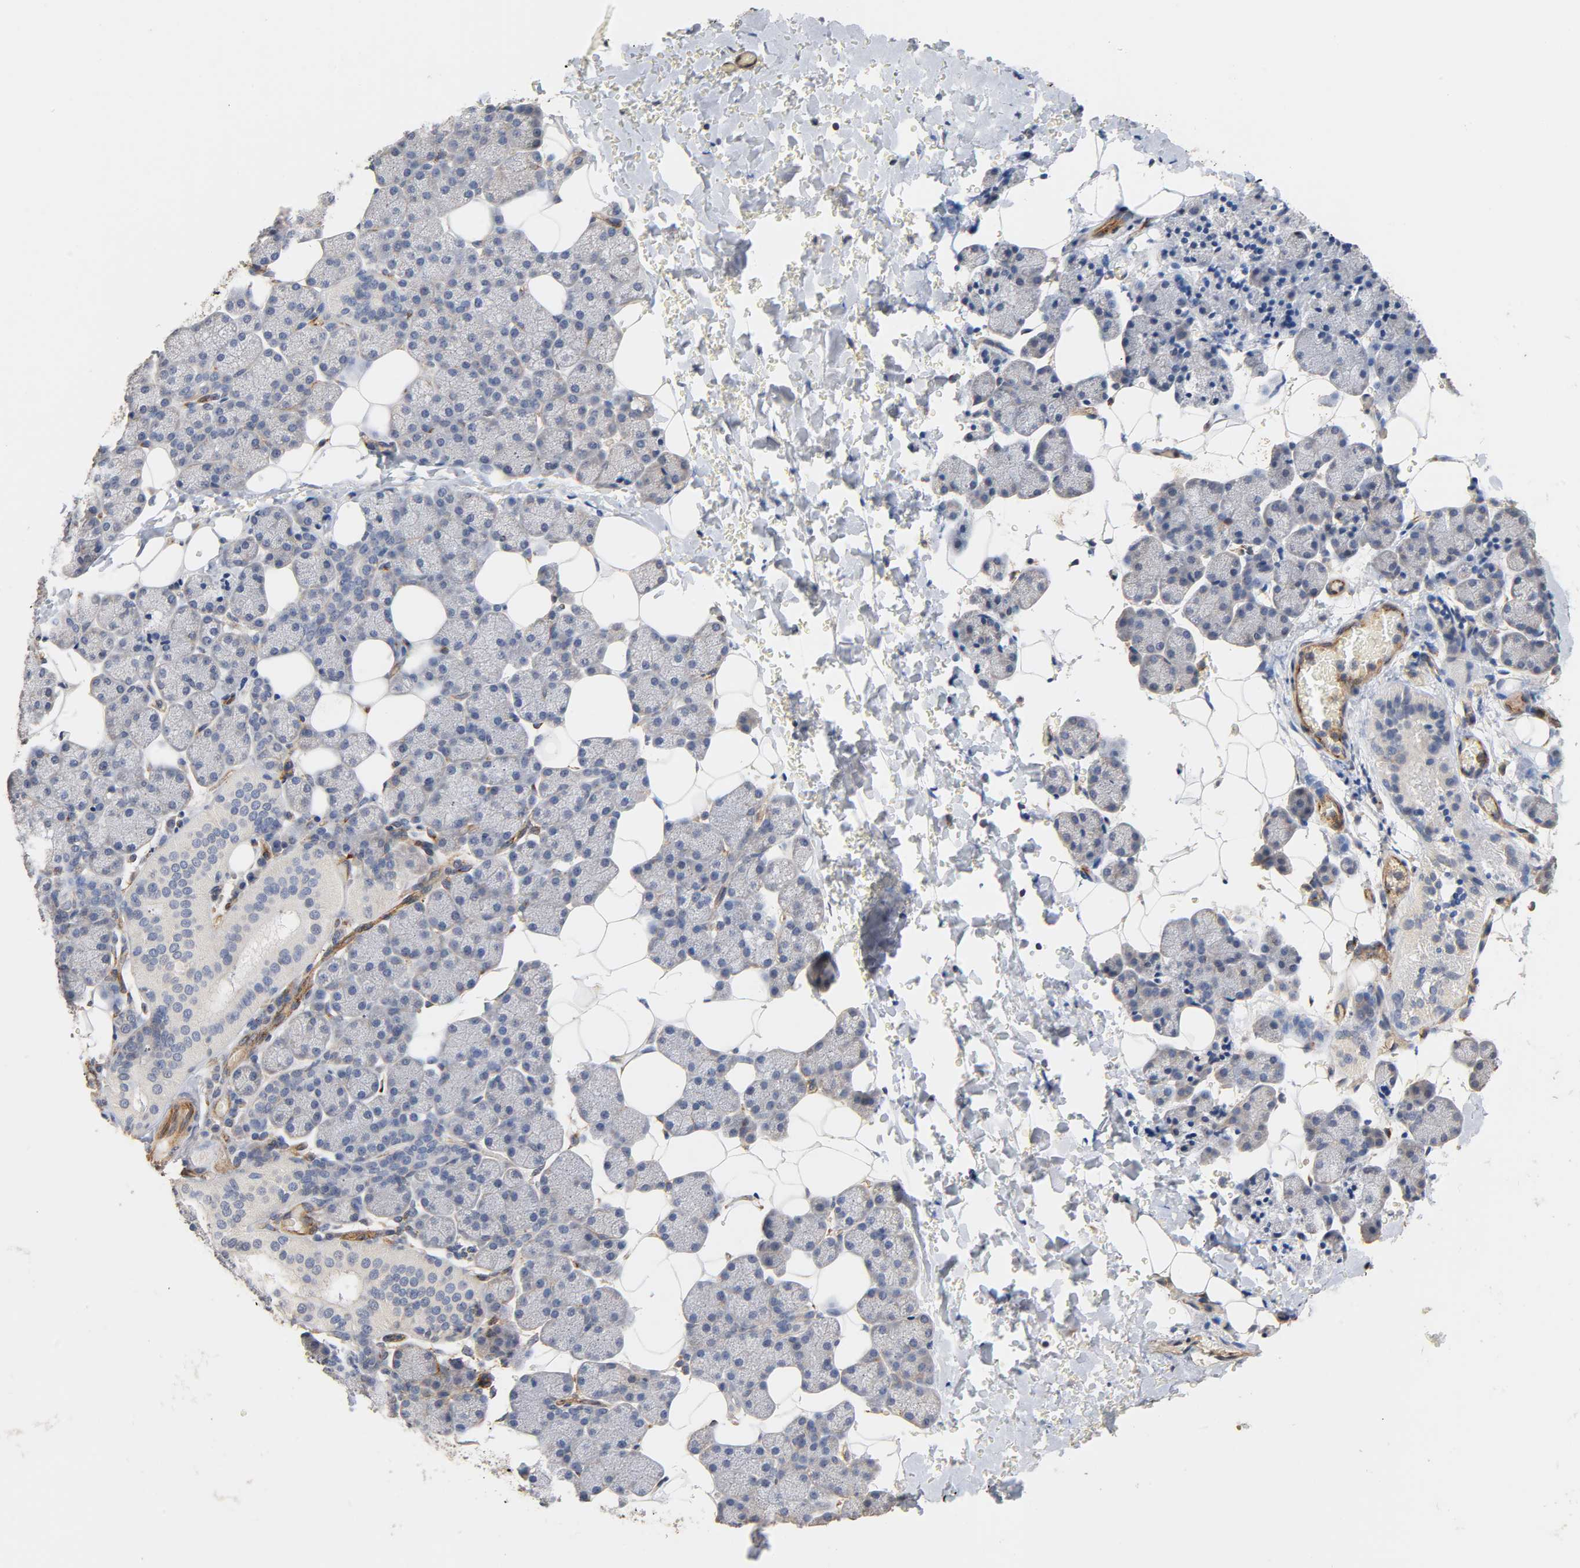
{"staining": {"intensity": "negative", "quantity": "none", "location": "none"}, "tissue": "salivary gland", "cell_type": "Glandular cells", "image_type": "normal", "snomed": [{"axis": "morphology", "description": "Normal tissue, NOS"}, {"axis": "topography", "description": "Lymph node"}, {"axis": "topography", "description": "Salivary gland"}], "caption": "This is an immunohistochemistry image of normal human salivary gland. There is no positivity in glandular cells.", "gene": "IFITM2", "patient": {"sex": "male", "age": 8}}